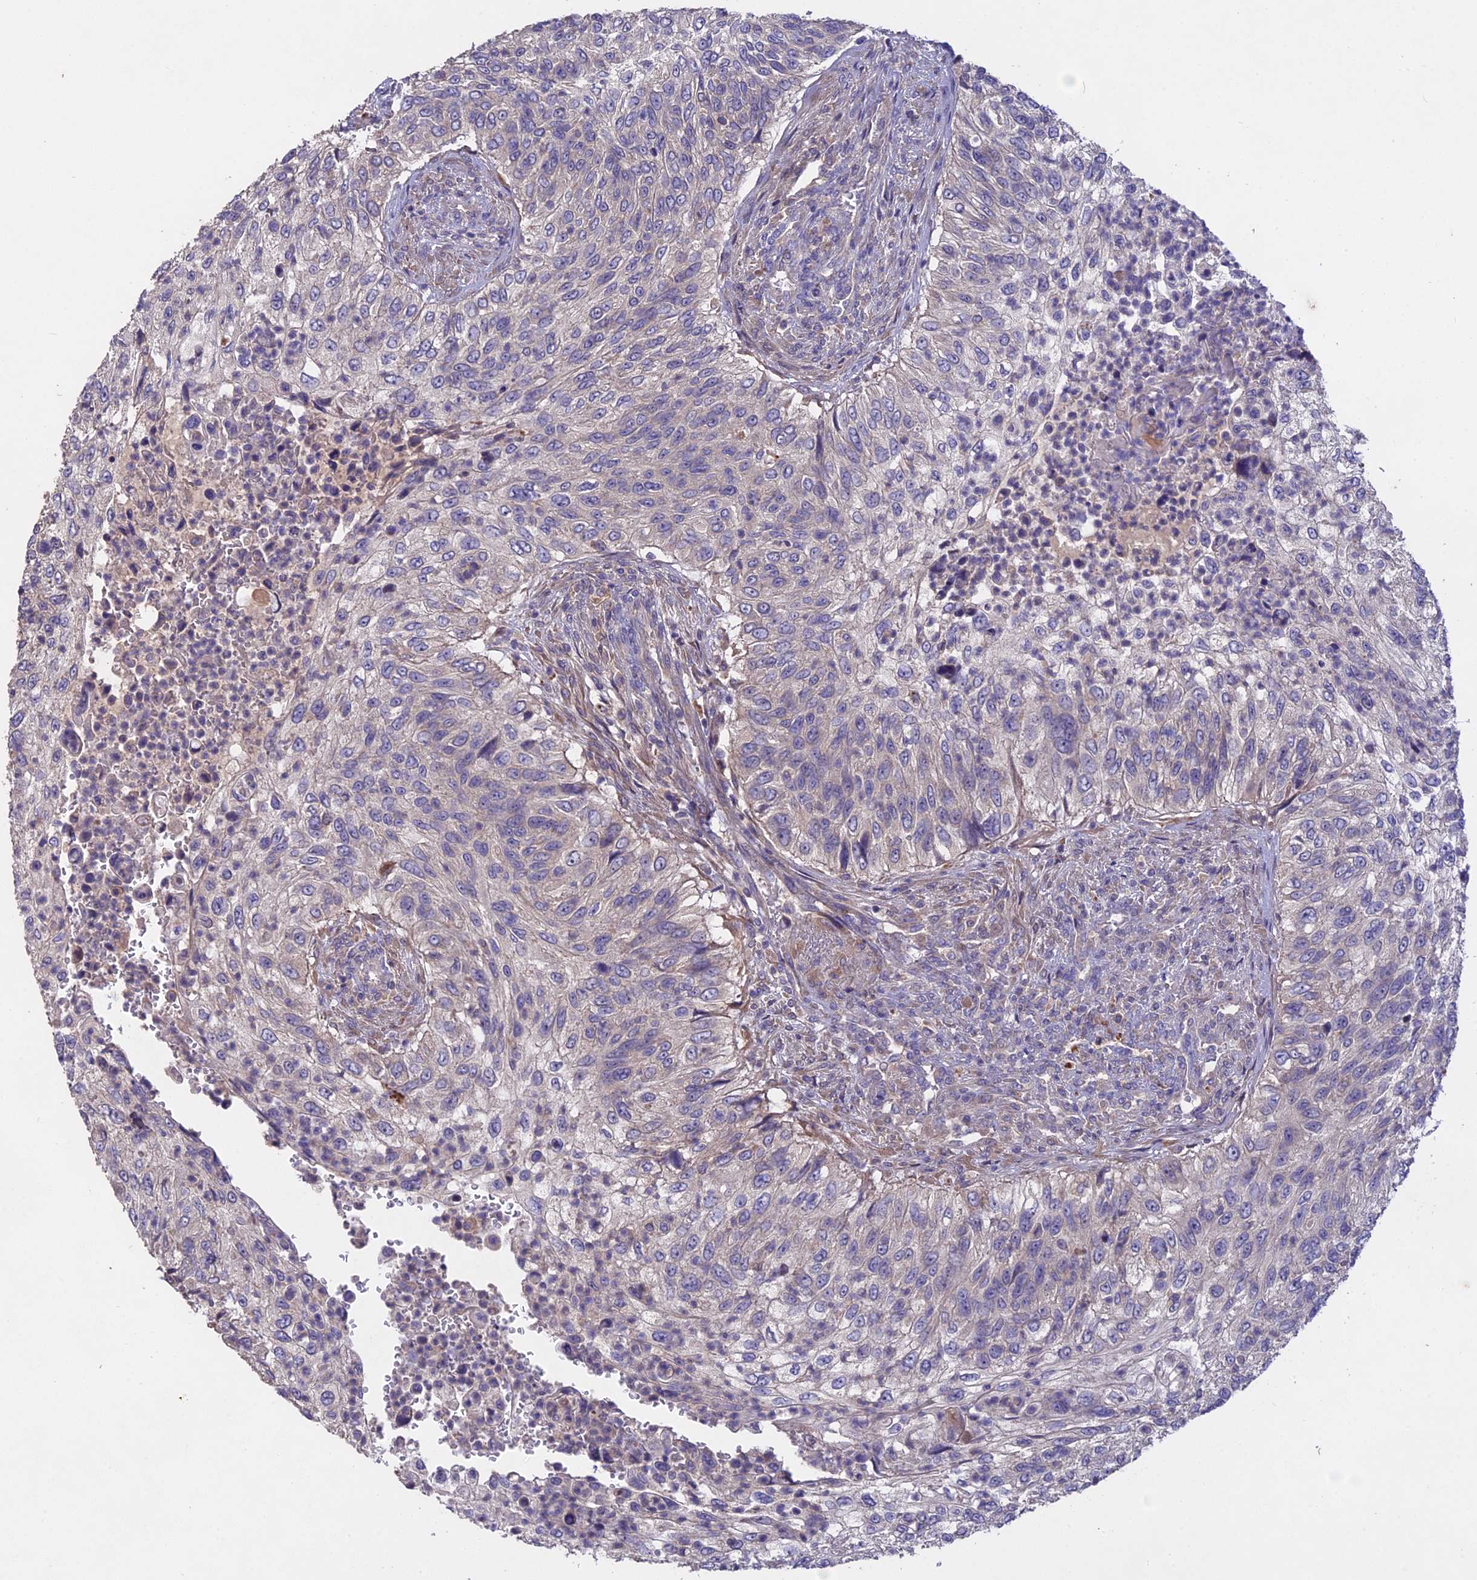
{"staining": {"intensity": "negative", "quantity": "none", "location": "none"}, "tissue": "urothelial cancer", "cell_type": "Tumor cells", "image_type": "cancer", "snomed": [{"axis": "morphology", "description": "Urothelial carcinoma, High grade"}, {"axis": "topography", "description": "Urinary bladder"}], "caption": "Immunohistochemistry photomicrograph of high-grade urothelial carcinoma stained for a protein (brown), which shows no staining in tumor cells. (Stains: DAB immunohistochemistry (IHC) with hematoxylin counter stain, Microscopy: brightfield microscopy at high magnification).", "gene": "SLC26A4", "patient": {"sex": "female", "age": 60}}